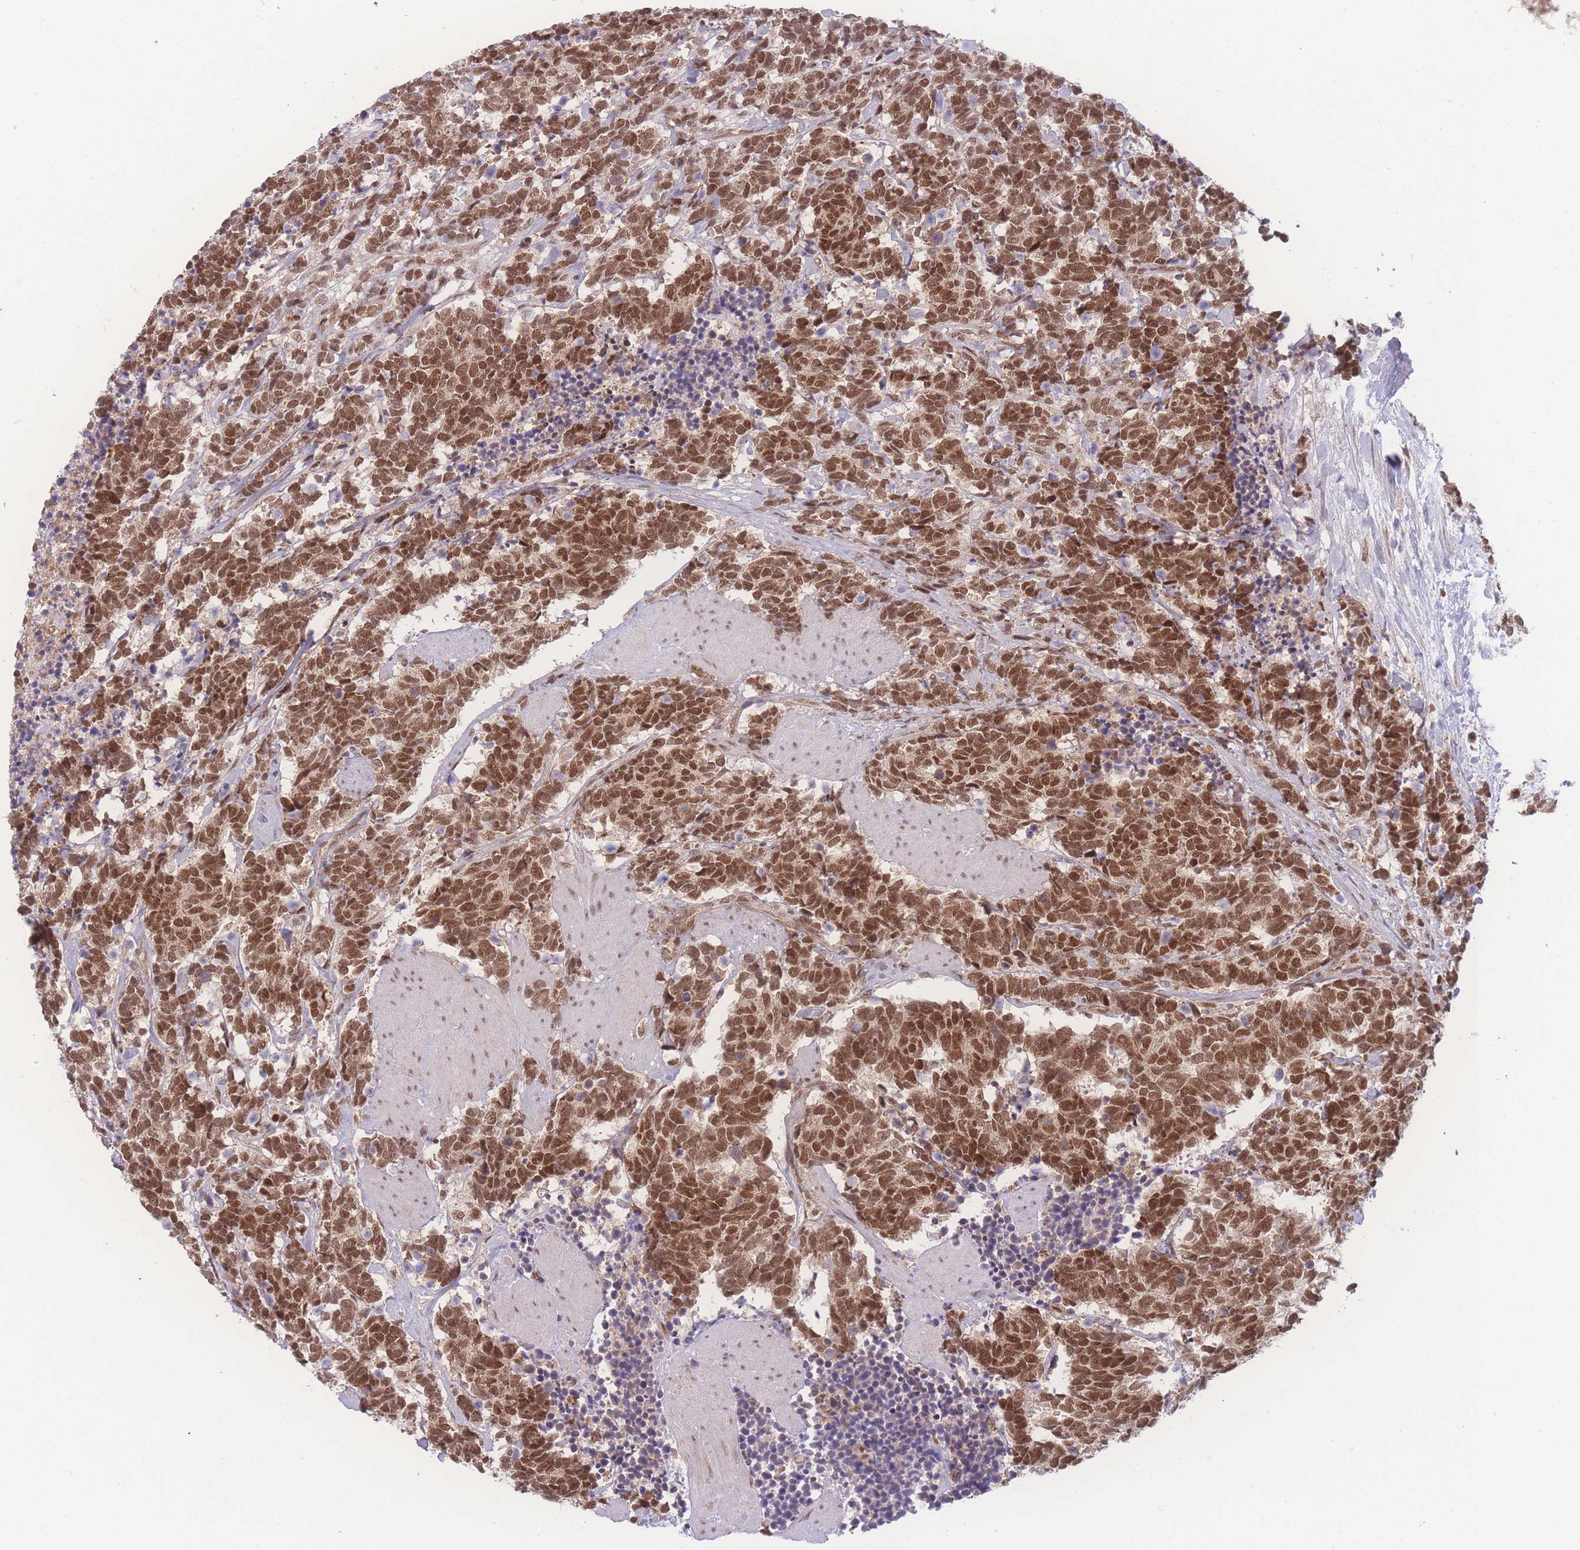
{"staining": {"intensity": "moderate", "quantity": ">75%", "location": "nuclear"}, "tissue": "carcinoid", "cell_type": "Tumor cells", "image_type": "cancer", "snomed": [{"axis": "morphology", "description": "Carcinoma, NOS"}, {"axis": "morphology", "description": "Carcinoid, malignant, NOS"}, {"axis": "topography", "description": "Prostate"}], "caption": "Malignant carcinoid stained for a protein displays moderate nuclear positivity in tumor cells.", "gene": "RAVER1", "patient": {"sex": "male", "age": 57}}